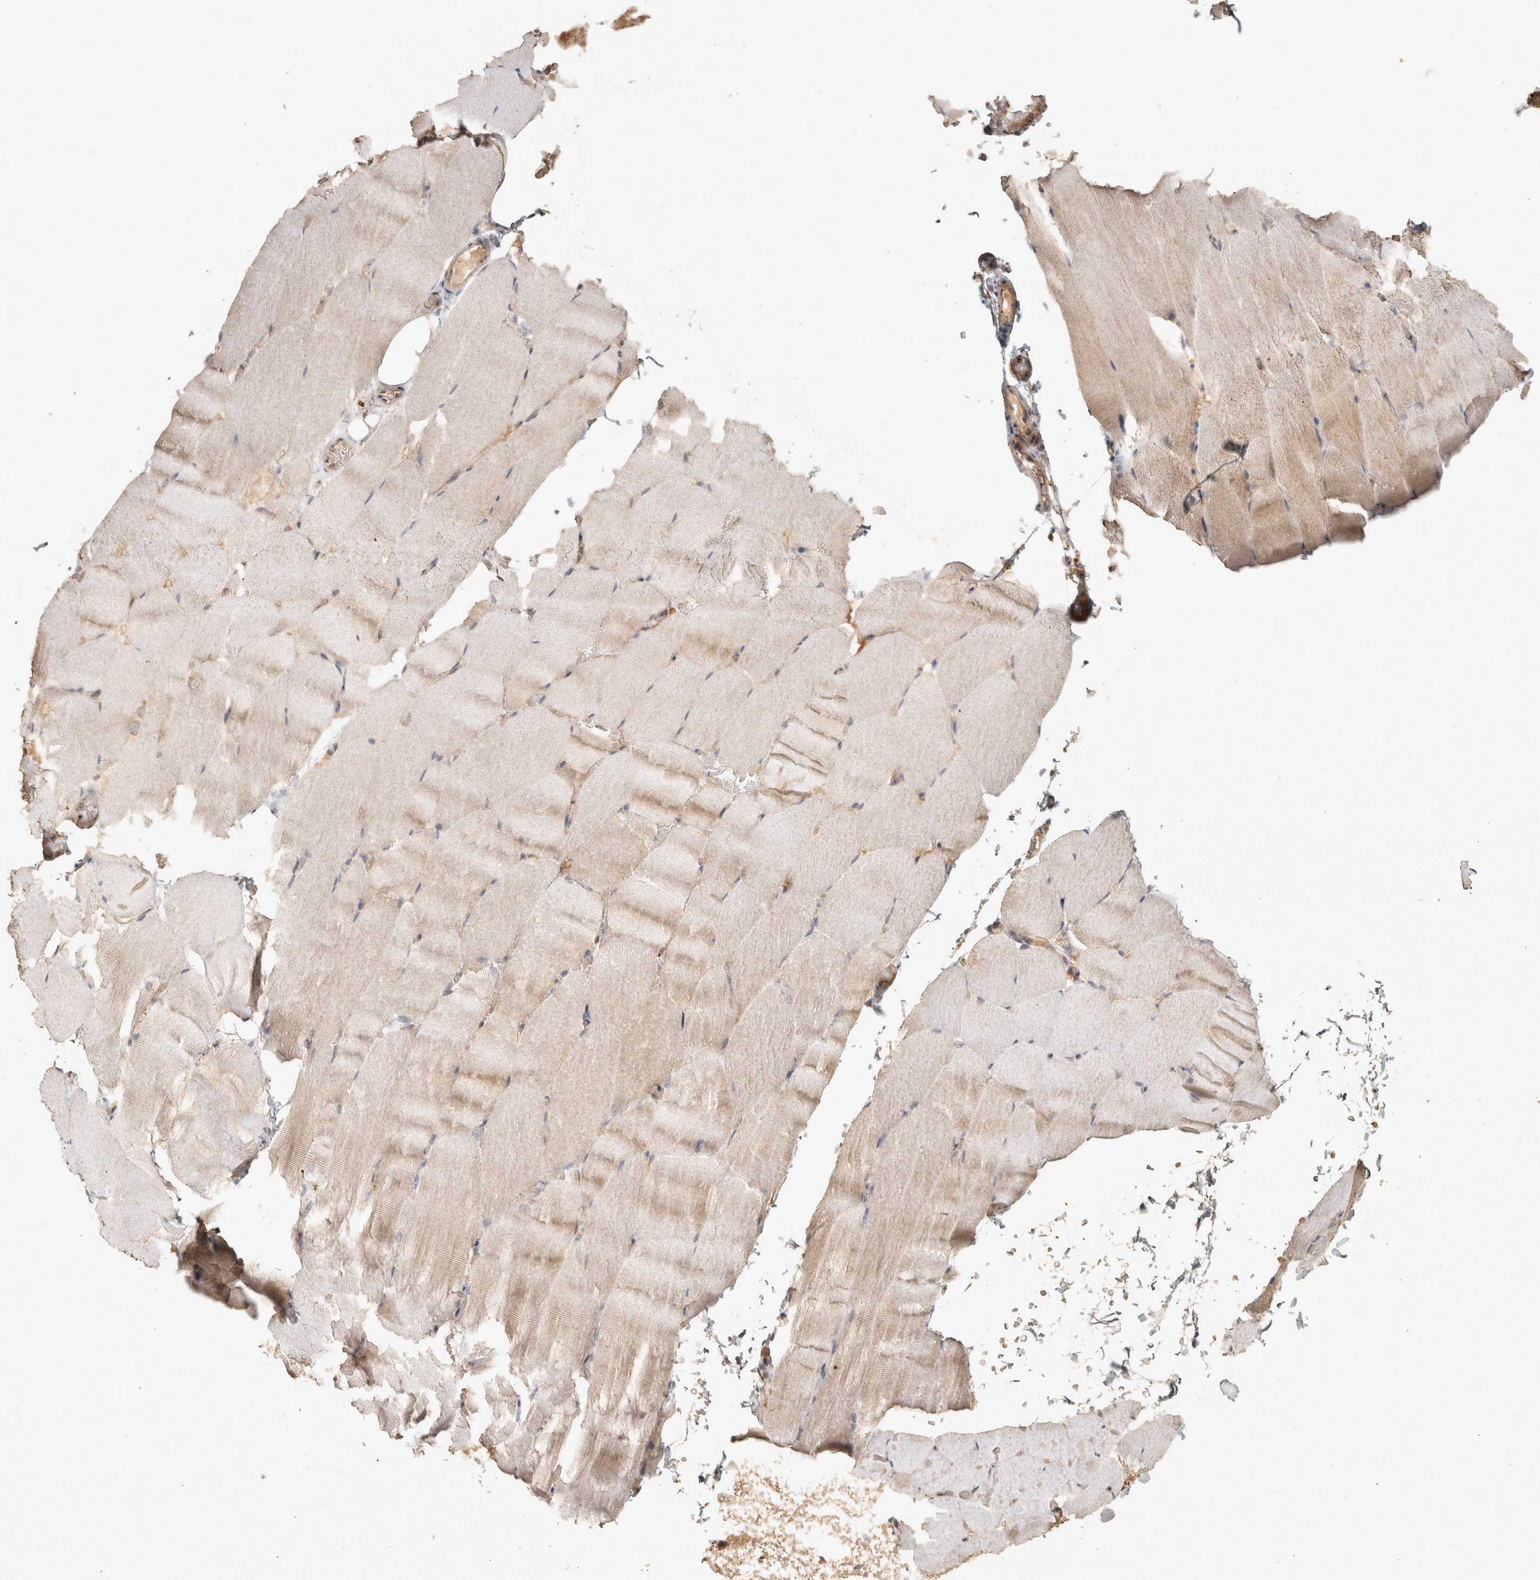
{"staining": {"intensity": "weak", "quantity": "25%-75%", "location": "cytoplasmic/membranous"}, "tissue": "skeletal muscle", "cell_type": "Myocytes", "image_type": "normal", "snomed": [{"axis": "morphology", "description": "Normal tissue, NOS"}, {"axis": "topography", "description": "Skeletal muscle"}, {"axis": "topography", "description": "Parathyroid gland"}], "caption": "A low amount of weak cytoplasmic/membranous expression is present in about 25%-75% of myocytes in normal skeletal muscle.", "gene": "OSTN", "patient": {"sex": "female", "age": 37}}